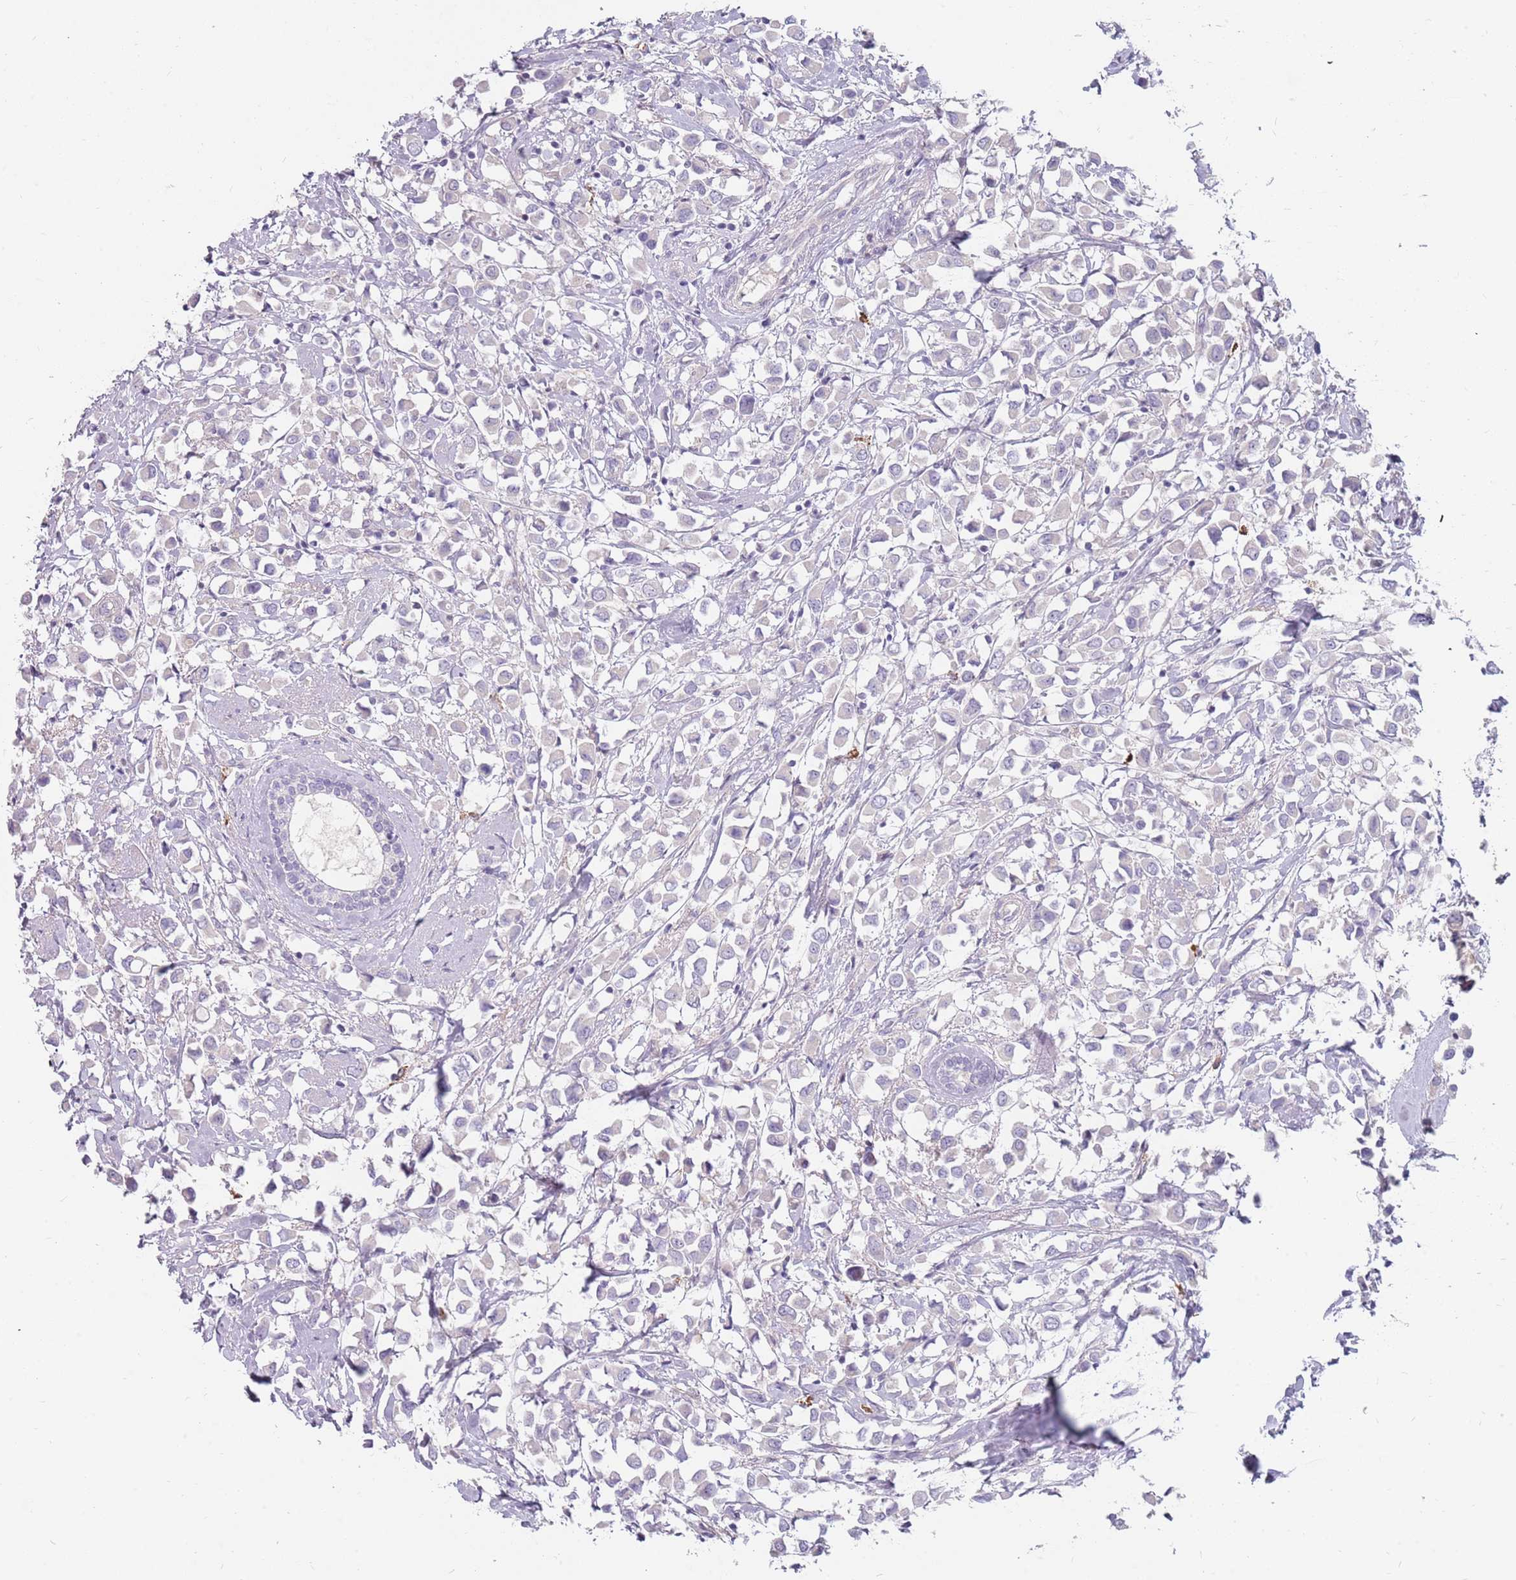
{"staining": {"intensity": "negative", "quantity": "none", "location": "none"}, "tissue": "breast cancer", "cell_type": "Tumor cells", "image_type": "cancer", "snomed": [{"axis": "morphology", "description": "Duct carcinoma"}, {"axis": "topography", "description": "Breast"}], "caption": "IHC of breast cancer demonstrates no expression in tumor cells.", "gene": "DDX4", "patient": {"sex": "female", "age": 61}}